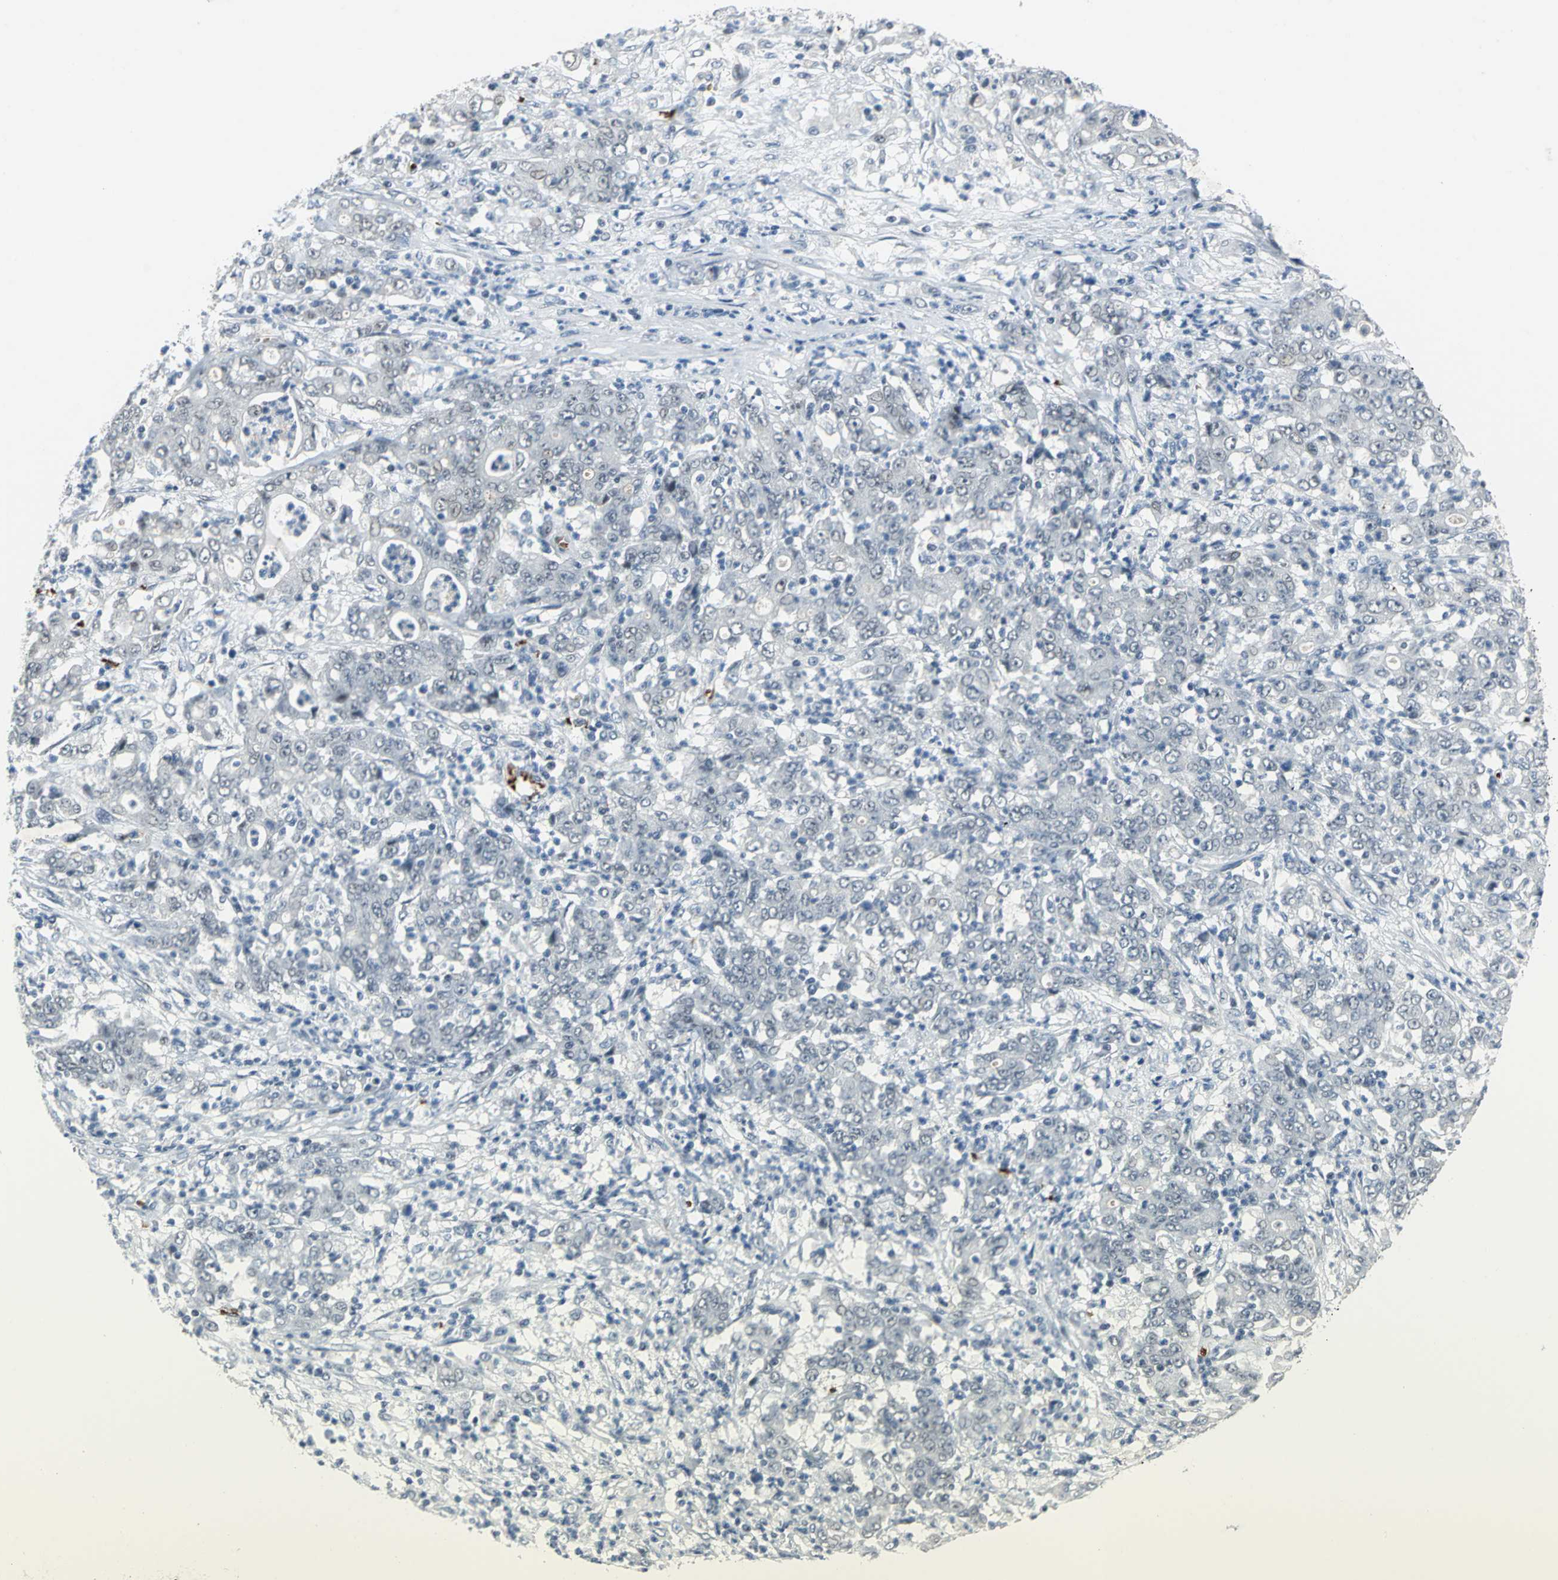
{"staining": {"intensity": "weak", "quantity": "<25%", "location": "nuclear"}, "tissue": "stomach cancer", "cell_type": "Tumor cells", "image_type": "cancer", "snomed": [{"axis": "morphology", "description": "Adenocarcinoma, NOS"}, {"axis": "topography", "description": "Stomach, lower"}], "caption": "Immunohistochemical staining of adenocarcinoma (stomach) reveals no significant positivity in tumor cells. (DAB IHC with hematoxylin counter stain).", "gene": "GLI3", "patient": {"sex": "female", "age": 71}}